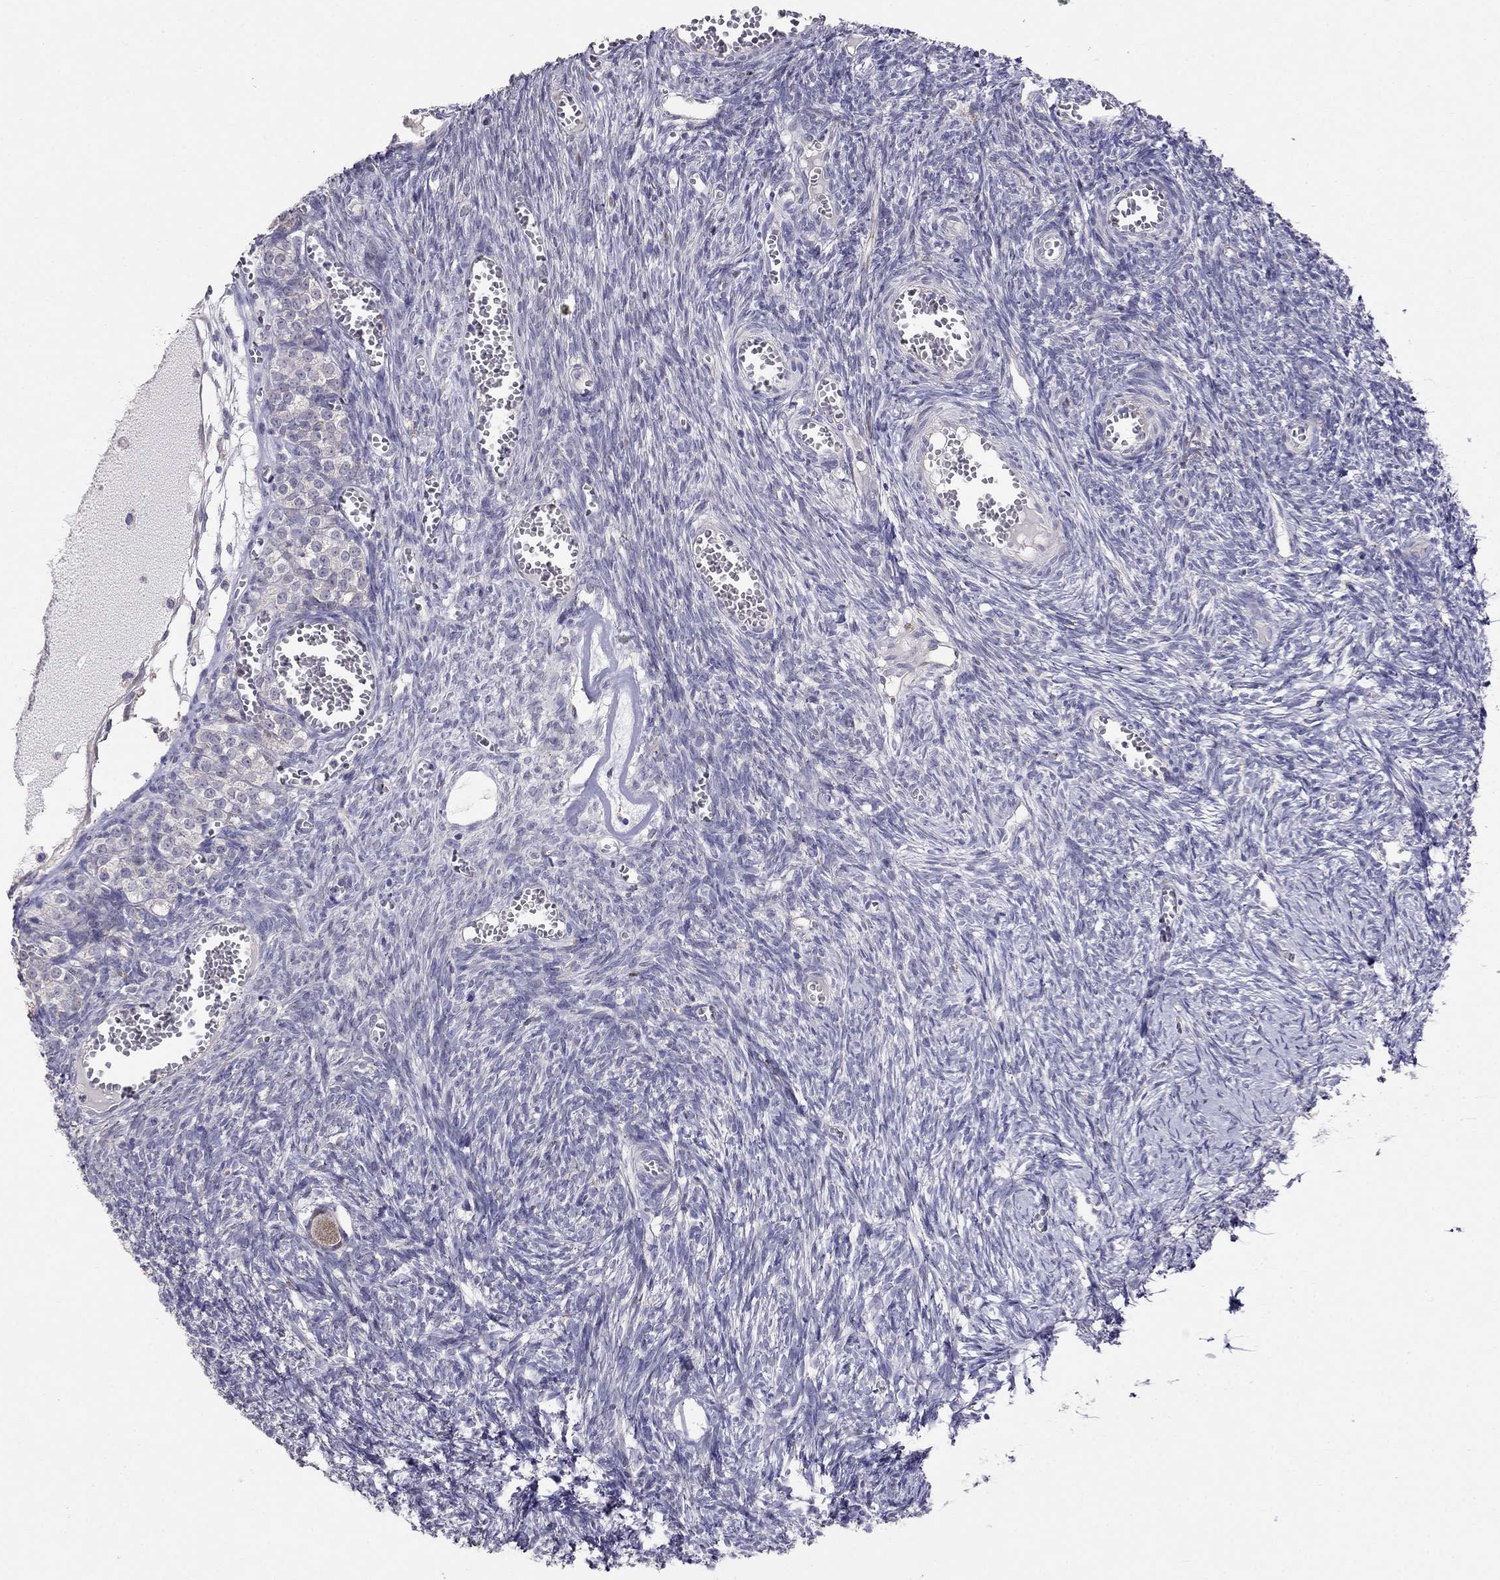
{"staining": {"intensity": "negative", "quantity": "none", "location": "none"}, "tissue": "ovary", "cell_type": "Follicle cells", "image_type": "normal", "snomed": [{"axis": "morphology", "description": "Normal tissue, NOS"}, {"axis": "topography", "description": "Ovary"}], "caption": "IHC of normal human ovary displays no positivity in follicle cells. Brightfield microscopy of immunohistochemistry (IHC) stained with DAB (3,3'-diaminobenzidine) (brown) and hematoxylin (blue), captured at high magnification.", "gene": "MAGEB4", "patient": {"sex": "female", "age": 43}}